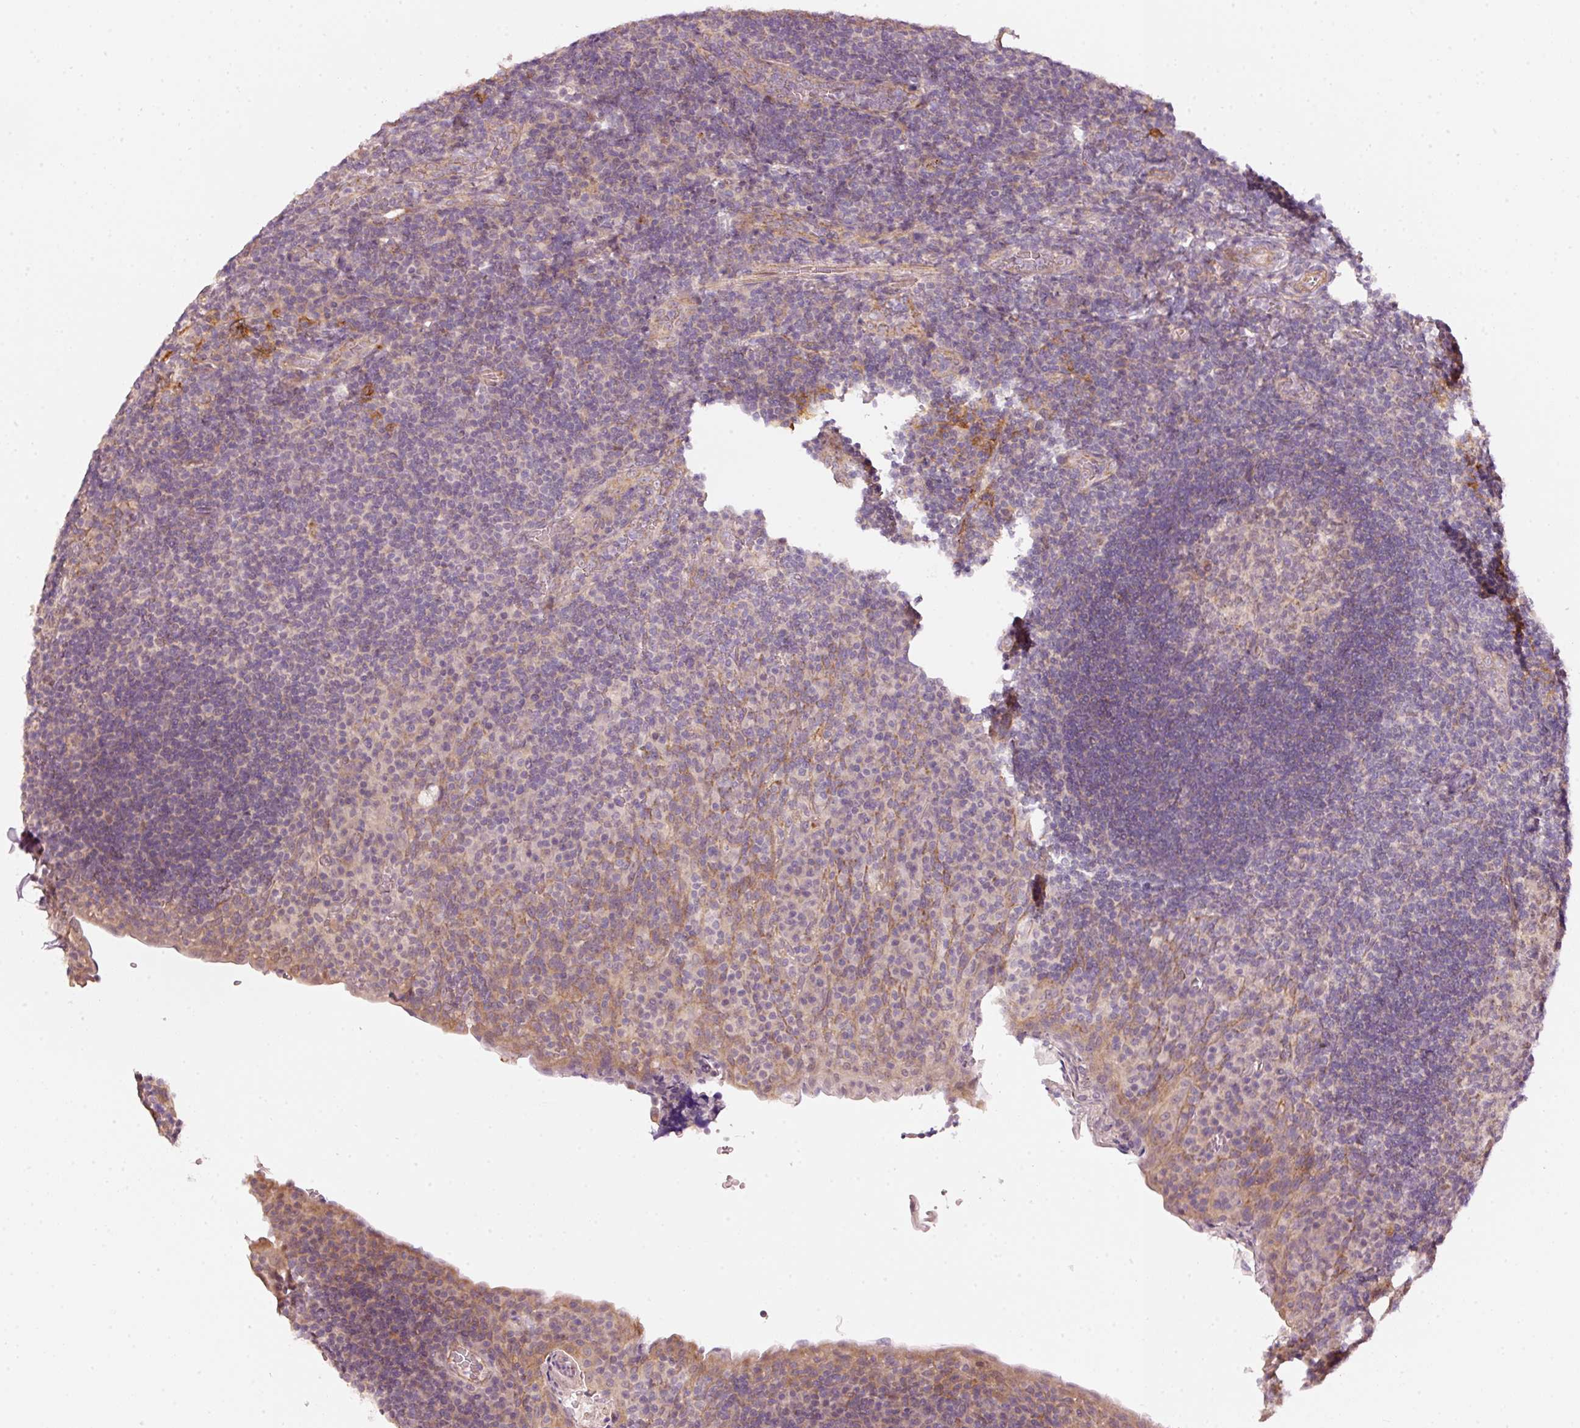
{"staining": {"intensity": "weak", "quantity": "<25%", "location": "cytoplasmic/membranous"}, "tissue": "tonsil", "cell_type": "Germinal center cells", "image_type": "normal", "snomed": [{"axis": "morphology", "description": "Normal tissue, NOS"}, {"axis": "topography", "description": "Tonsil"}], "caption": "This is a photomicrograph of immunohistochemistry staining of unremarkable tonsil, which shows no staining in germinal center cells. (DAB immunohistochemistry (IHC) visualized using brightfield microscopy, high magnification).", "gene": "ARHGAP22", "patient": {"sex": "male", "age": 17}}